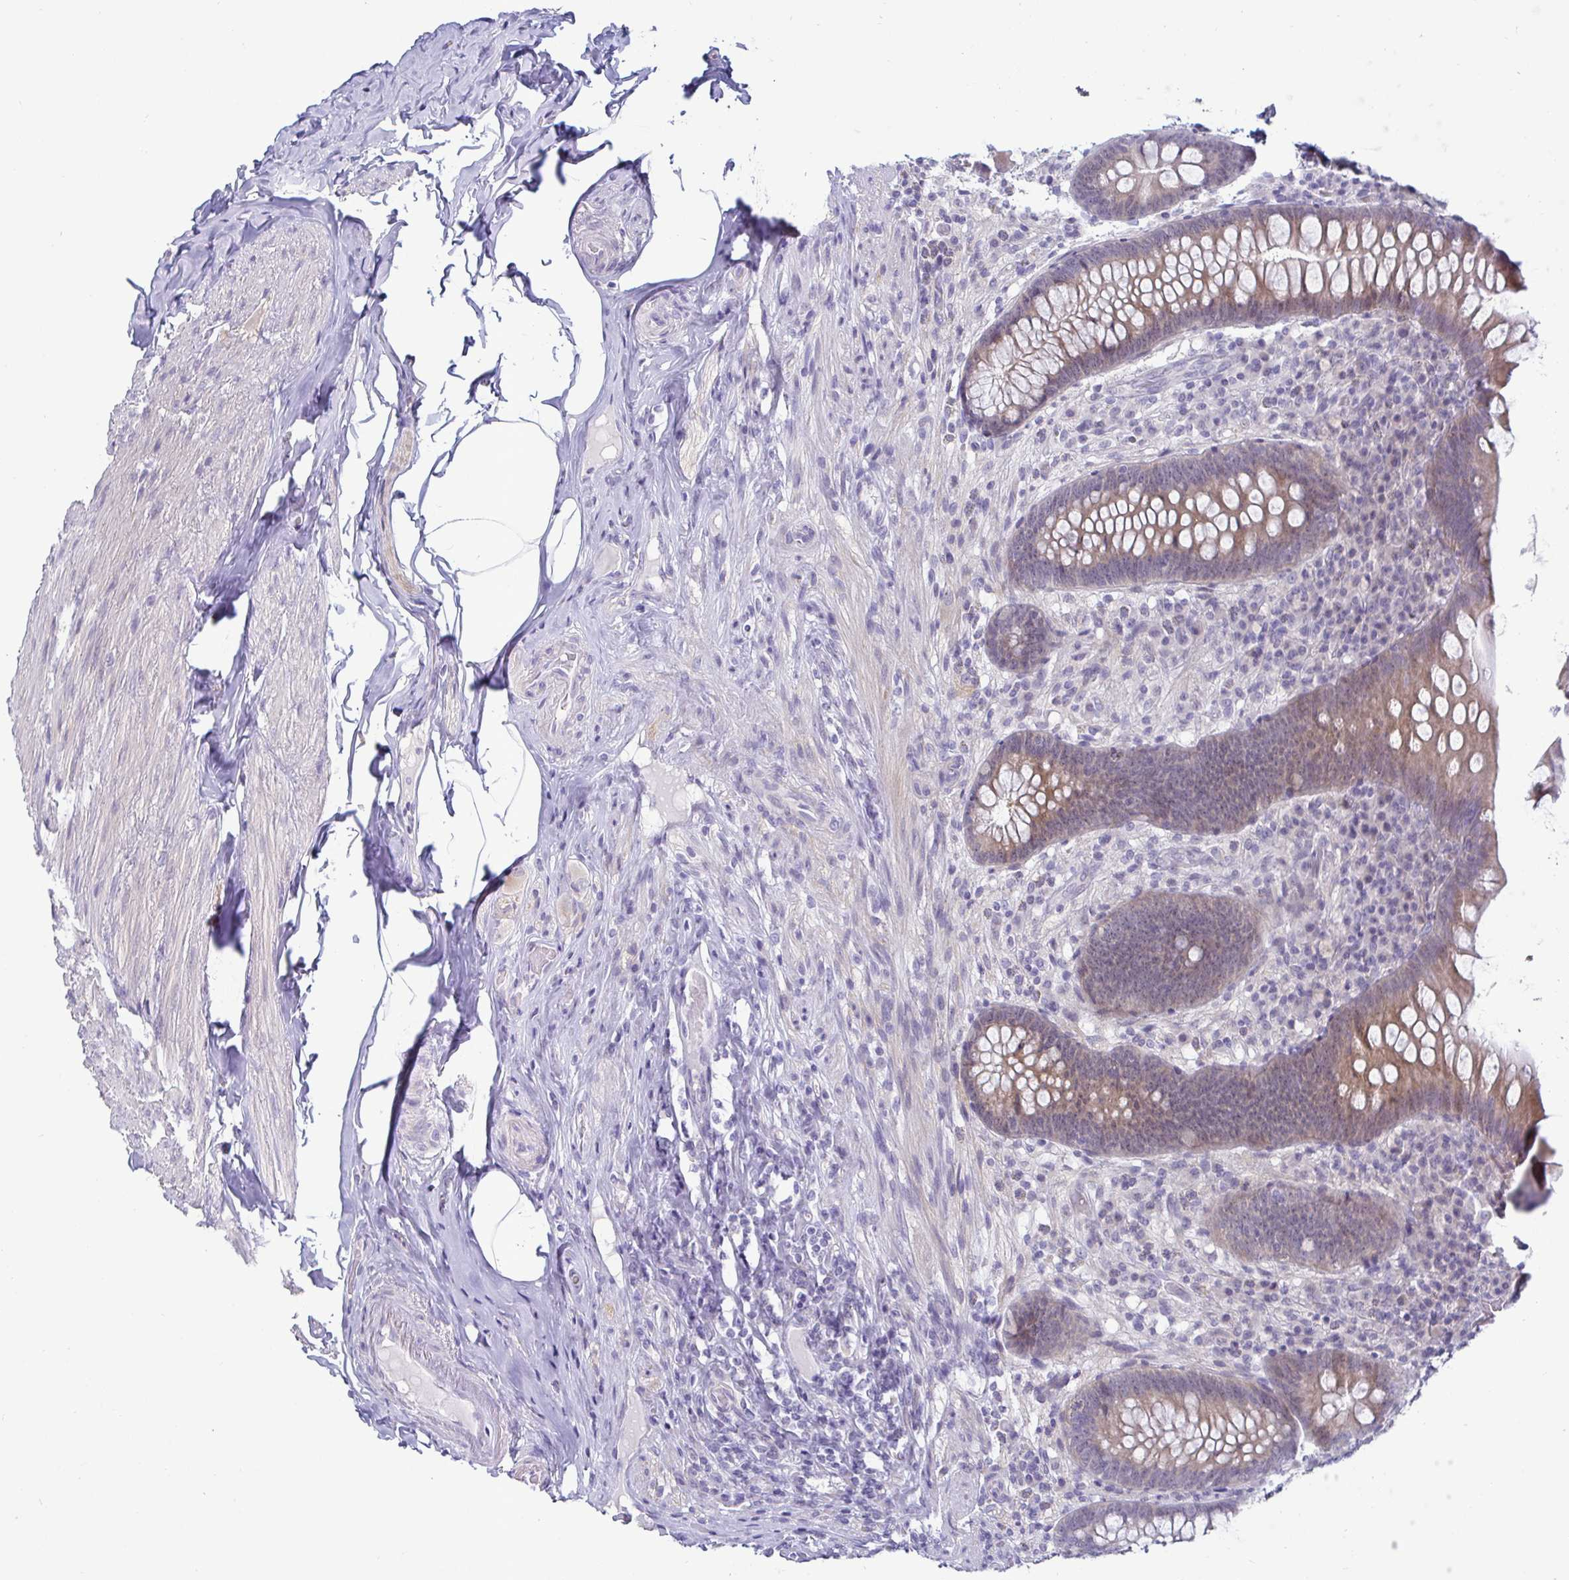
{"staining": {"intensity": "moderate", "quantity": "25%-75%", "location": "cytoplasmic/membranous"}, "tissue": "appendix", "cell_type": "Glandular cells", "image_type": "normal", "snomed": [{"axis": "morphology", "description": "Normal tissue, NOS"}, {"axis": "topography", "description": "Appendix"}], "caption": "Immunohistochemical staining of benign human appendix displays 25%-75% levels of moderate cytoplasmic/membranous protein expression in about 25%-75% of glandular cells. The protein is shown in brown color, while the nuclei are stained blue.", "gene": "GSTM1", "patient": {"sex": "male", "age": 71}}